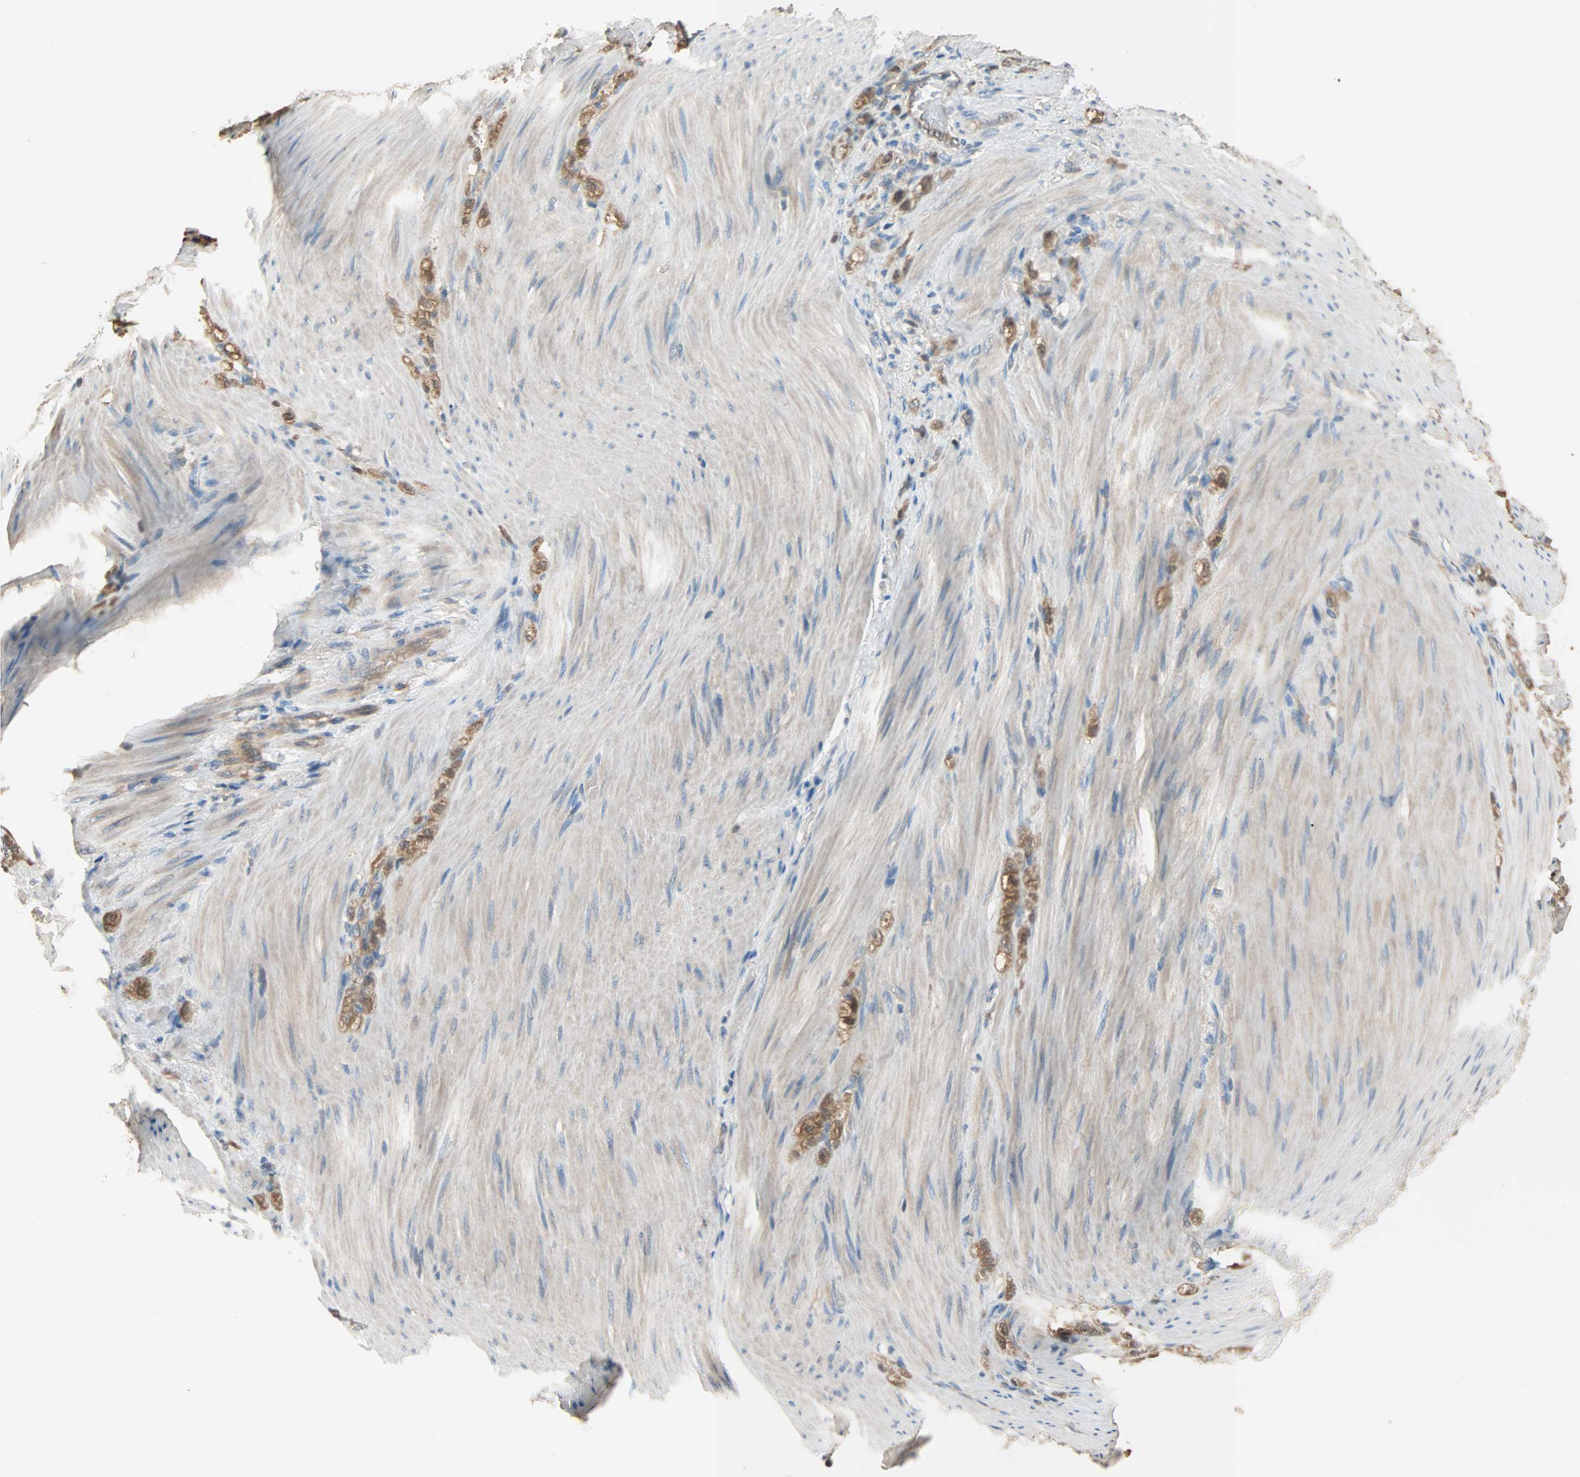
{"staining": {"intensity": "moderate", "quantity": ">75%", "location": "cytoplasmic/membranous"}, "tissue": "stomach cancer", "cell_type": "Tumor cells", "image_type": "cancer", "snomed": [{"axis": "morphology", "description": "Adenocarcinoma, NOS"}, {"axis": "topography", "description": "Stomach"}], "caption": "Protein analysis of stomach cancer (adenocarcinoma) tissue exhibits moderate cytoplasmic/membranous positivity in approximately >75% of tumor cells.", "gene": "PRDX1", "patient": {"sex": "male", "age": 82}}